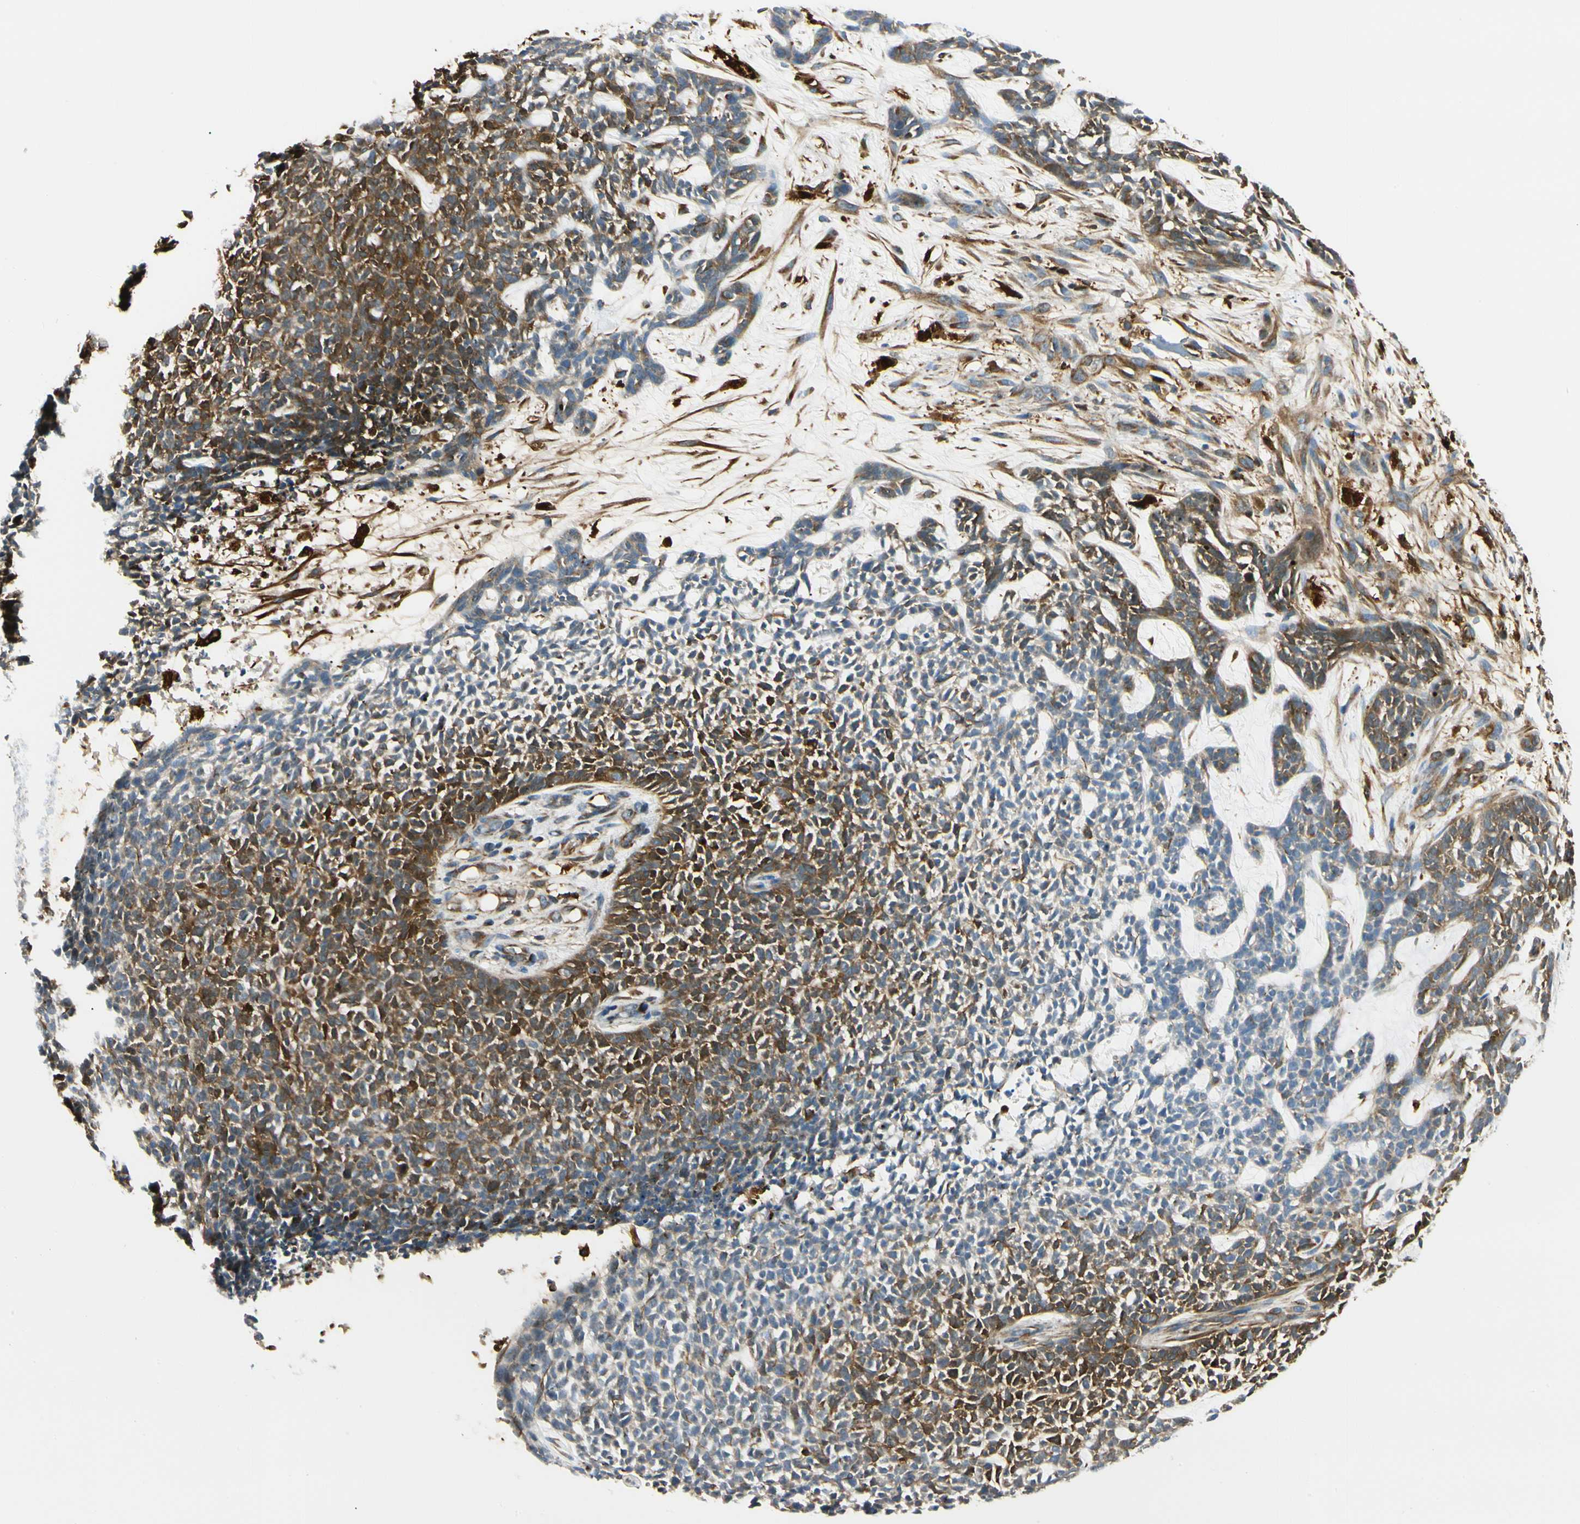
{"staining": {"intensity": "strong", "quantity": "25%-75%", "location": "cytoplasmic/membranous,nuclear"}, "tissue": "skin cancer", "cell_type": "Tumor cells", "image_type": "cancer", "snomed": [{"axis": "morphology", "description": "Basal cell carcinoma"}, {"axis": "topography", "description": "Skin"}], "caption": "Immunohistochemistry photomicrograph of skin cancer stained for a protein (brown), which exhibits high levels of strong cytoplasmic/membranous and nuclear positivity in approximately 25%-75% of tumor cells.", "gene": "FTH1", "patient": {"sex": "female", "age": 84}}